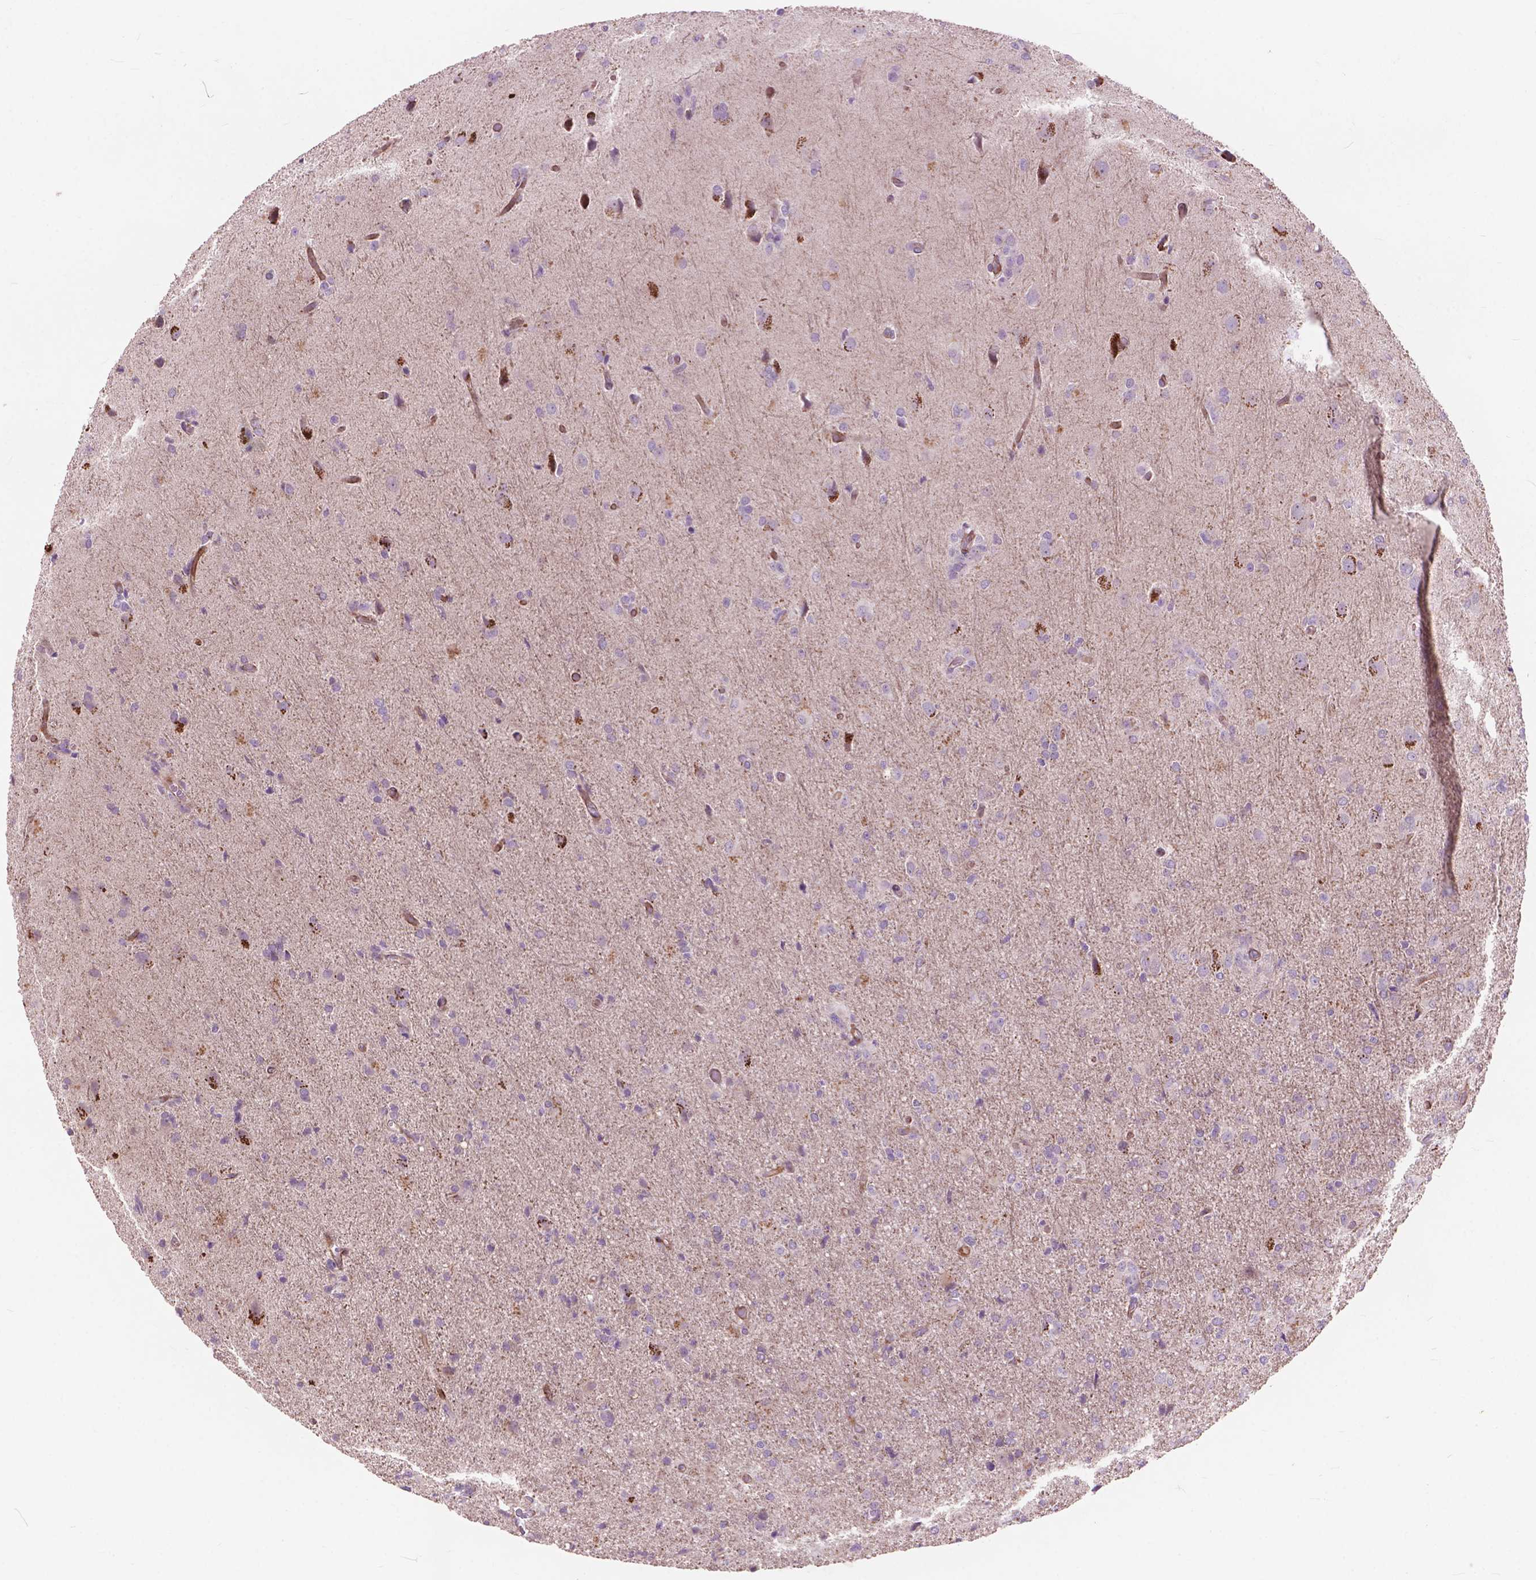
{"staining": {"intensity": "negative", "quantity": "none", "location": "none"}, "tissue": "glioma", "cell_type": "Tumor cells", "image_type": "cancer", "snomed": [{"axis": "morphology", "description": "Glioma, malignant, High grade"}, {"axis": "topography", "description": "Brain"}], "caption": "A high-resolution micrograph shows IHC staining of malignant glioma (high-grade), which demonstrates no significant expression in tumor cells.", "gene": "MORN1", "patient": {"sex": "male", "age": 68}}